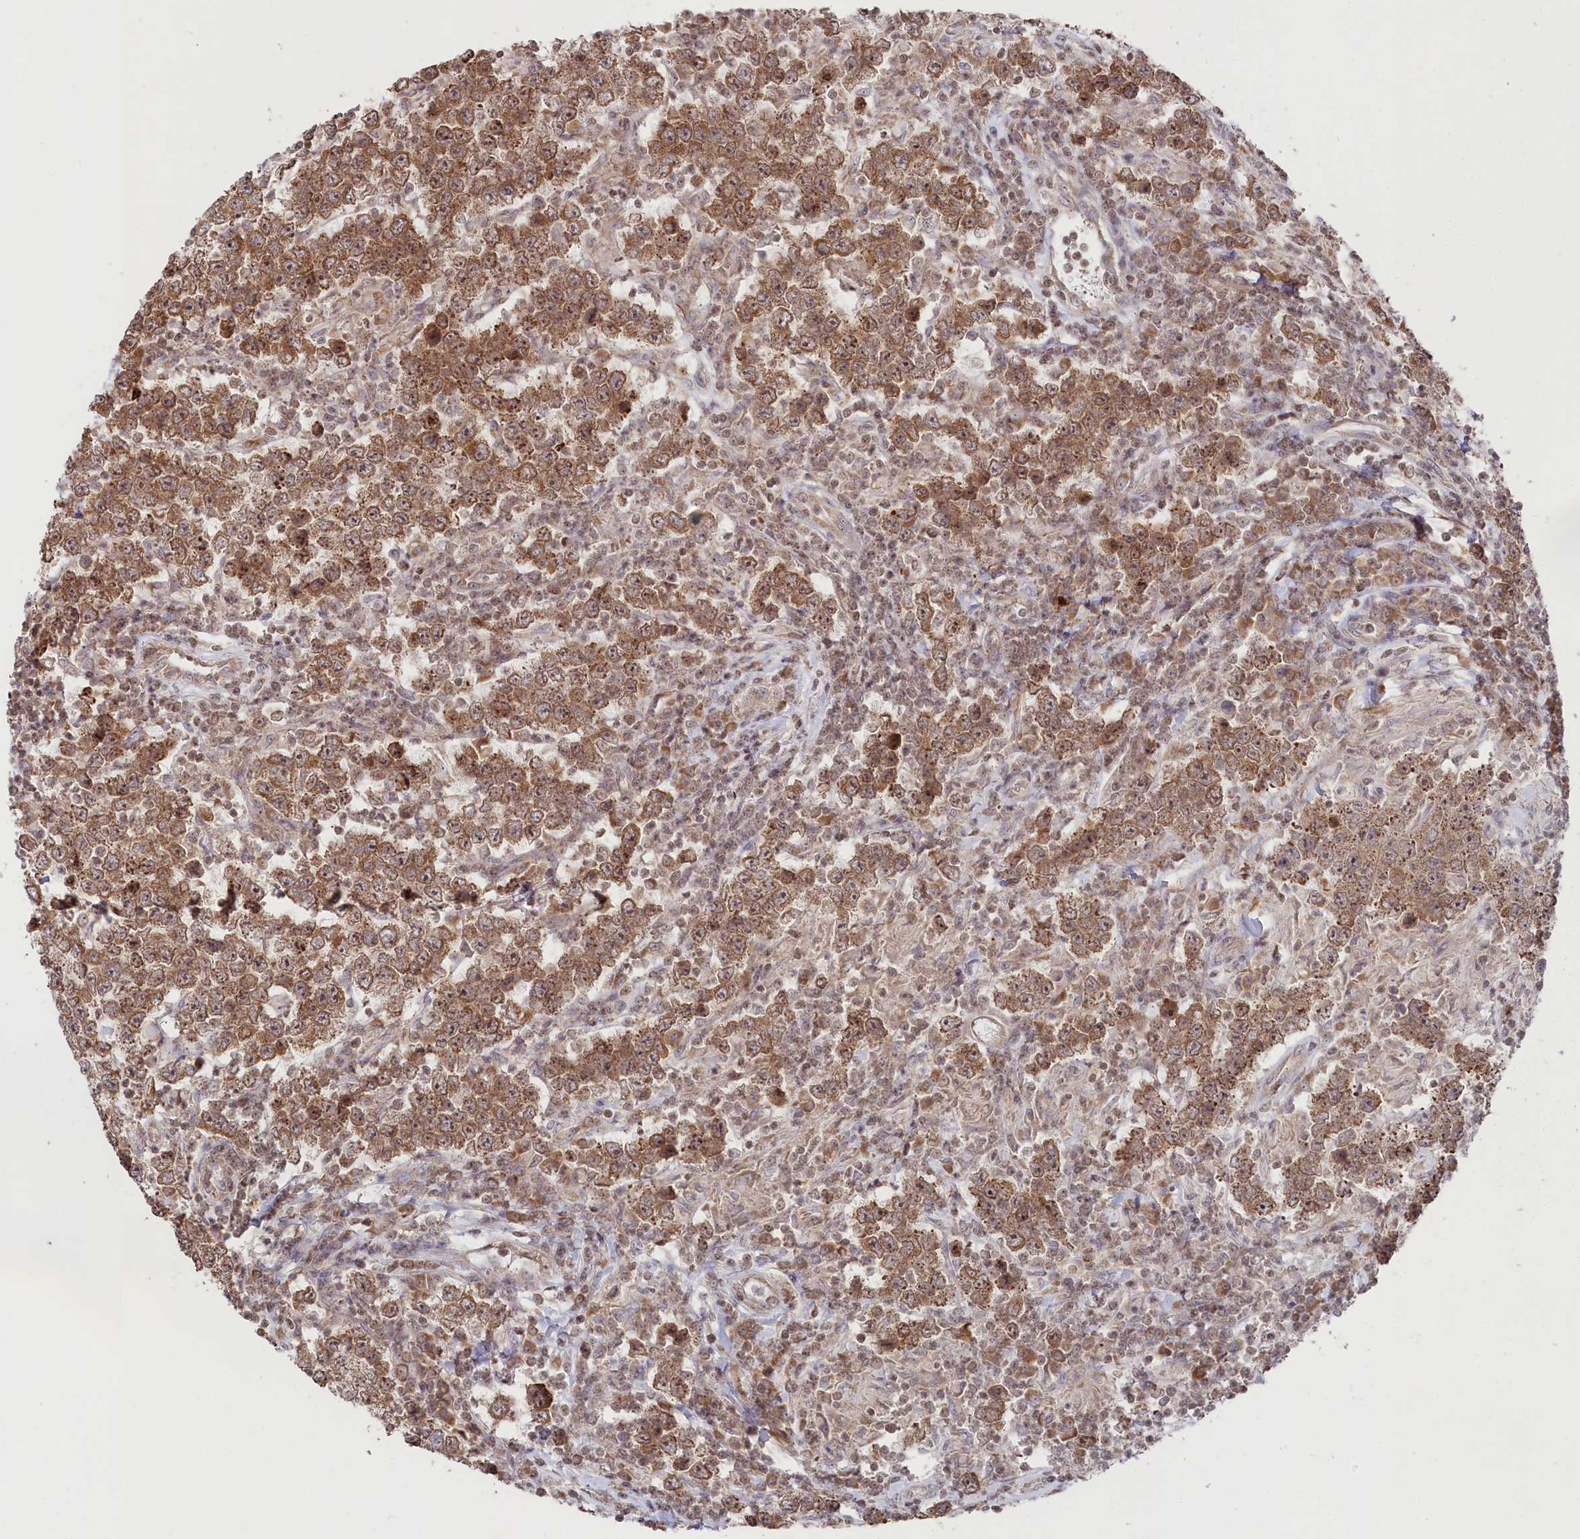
{"staining": {"intensity": "moderate", "quantity": ">75%", "location": "cytoplasmic/membranous,nuclear"}, "tissue": "testis cancer", "cell_type": "Tumor cells", "image_type": "cancer", "snomed": [{"axis": "morphology", "description": "Normal tissue, NOS"}, {"axis": "morphology", "description": "Urothelial carcinoma, High grade"}, {"axis": "morphology", "description": "Seminoma, NOS"}, {"axis": "morphology", "description": "Carcinoma, Embryonal, NOS"}, {"axis": "topography", "description": "Urinary bladder"}, {"axis": "topography", "description": "Testis"}], "caption": "Tumor cells show moderate cytoplasmic/membranous and nuclear expression in about >75% of cells in seminoma (testis). The staining is performed using DAB brown chromogen to label protein expression. The nuclei are counter-stained blue using hematoxylin.", "gene": "CGGBP1", "patient": {"sex": "male", "age": 41}}